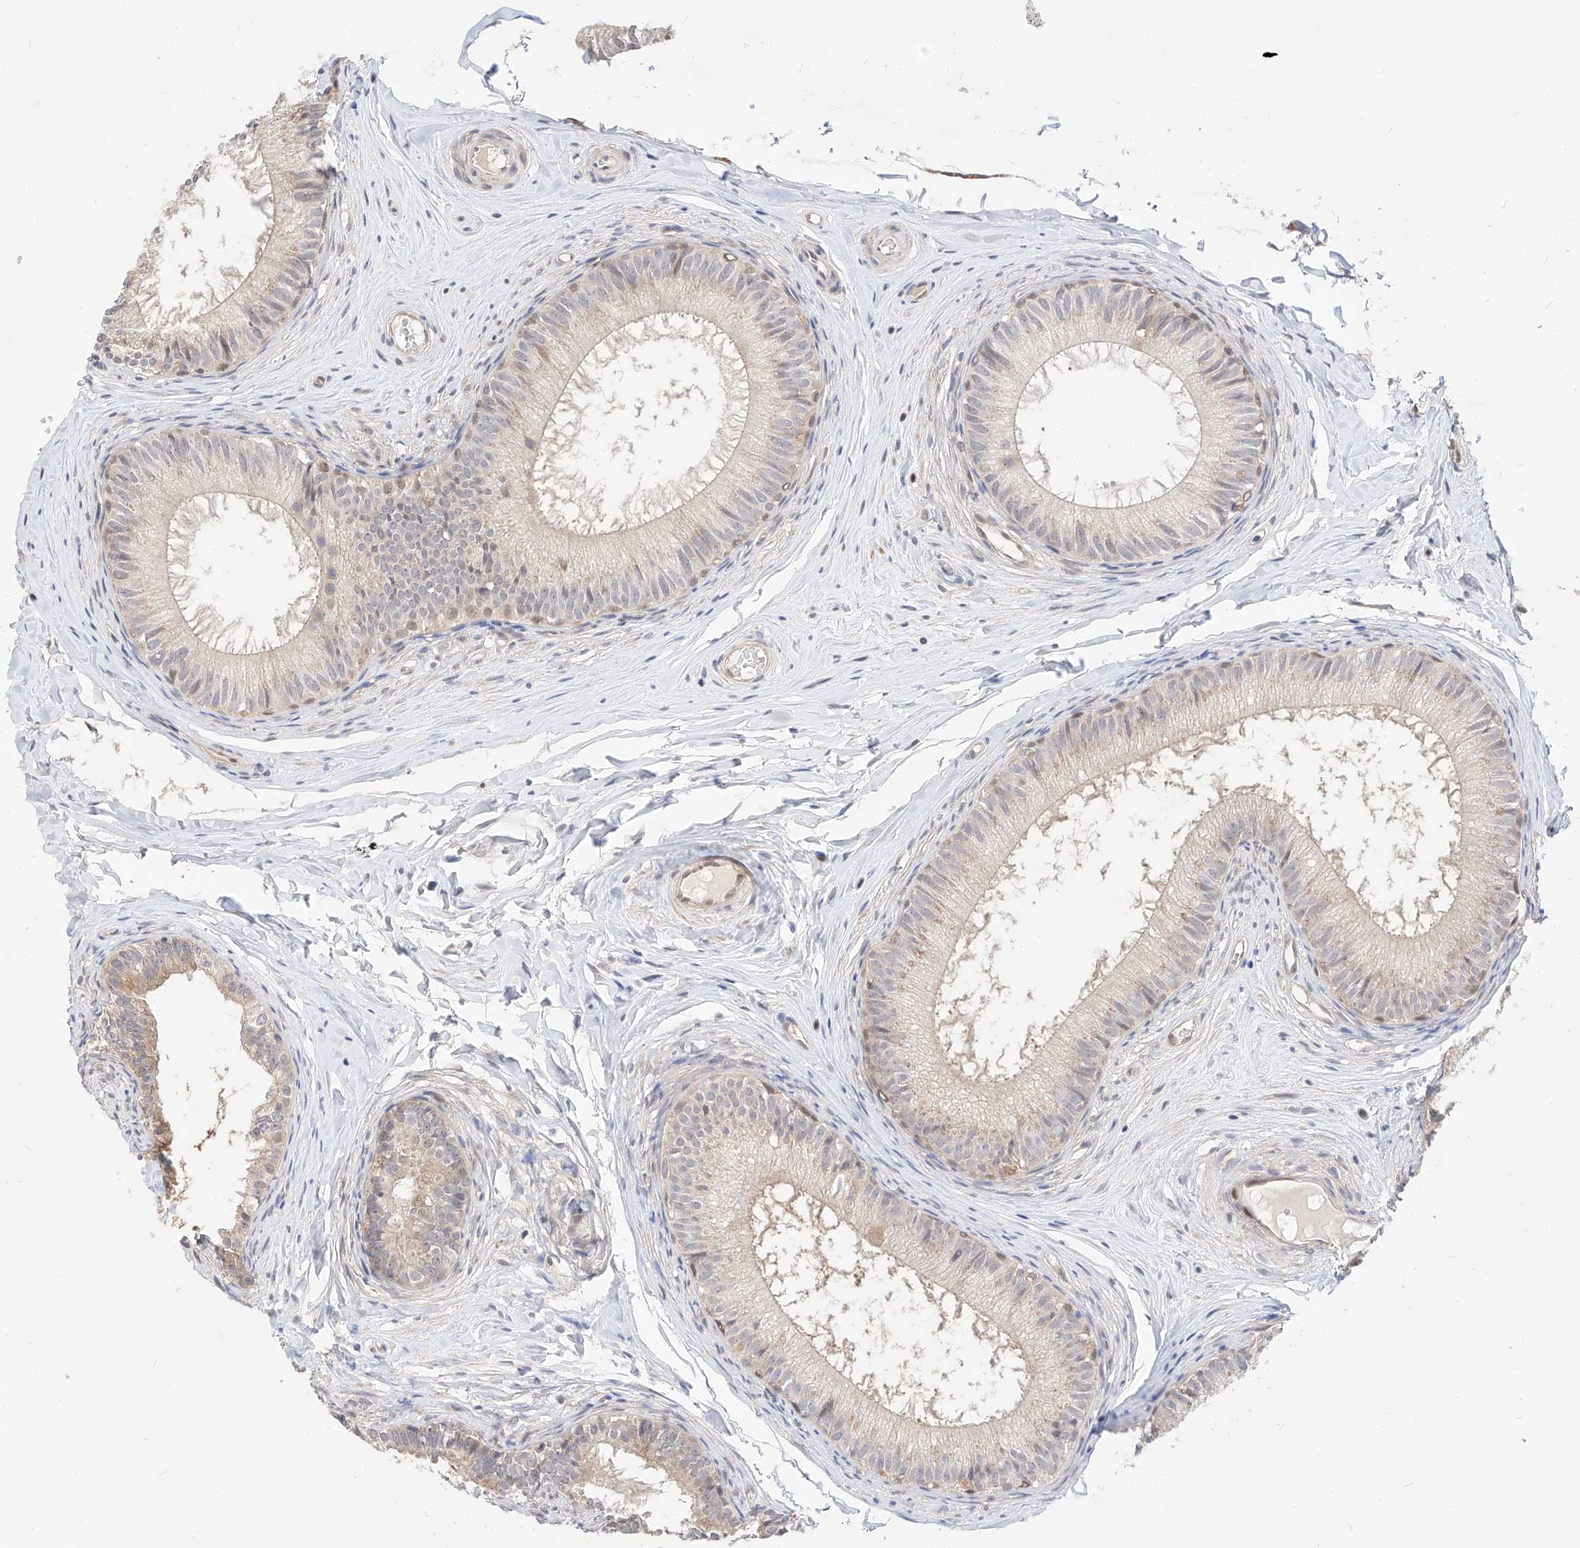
{"staining": {"intensity": "moderate", "quantity": "25%-75%", "location": "cytoplasmic/membranous,nuclear"}, "tissue": "epididymis", "cell_type": "Glandular cells", "image_type": "normal", "snomed": [{"axis": "morphology", "description": "Normal tissue, NOS"}, {"axis": "topography", "description": "Epididymis"}], "caption": "An immunohistochemistry (IHC) image of benign tissue is shown. Protein staining in brown highlights moderate cytoplasmic/membranous,nuclear positivity in epididymis within glandular cells.", "gene": "TSNAX", "patient": {"sex": "male", "age": 34}}